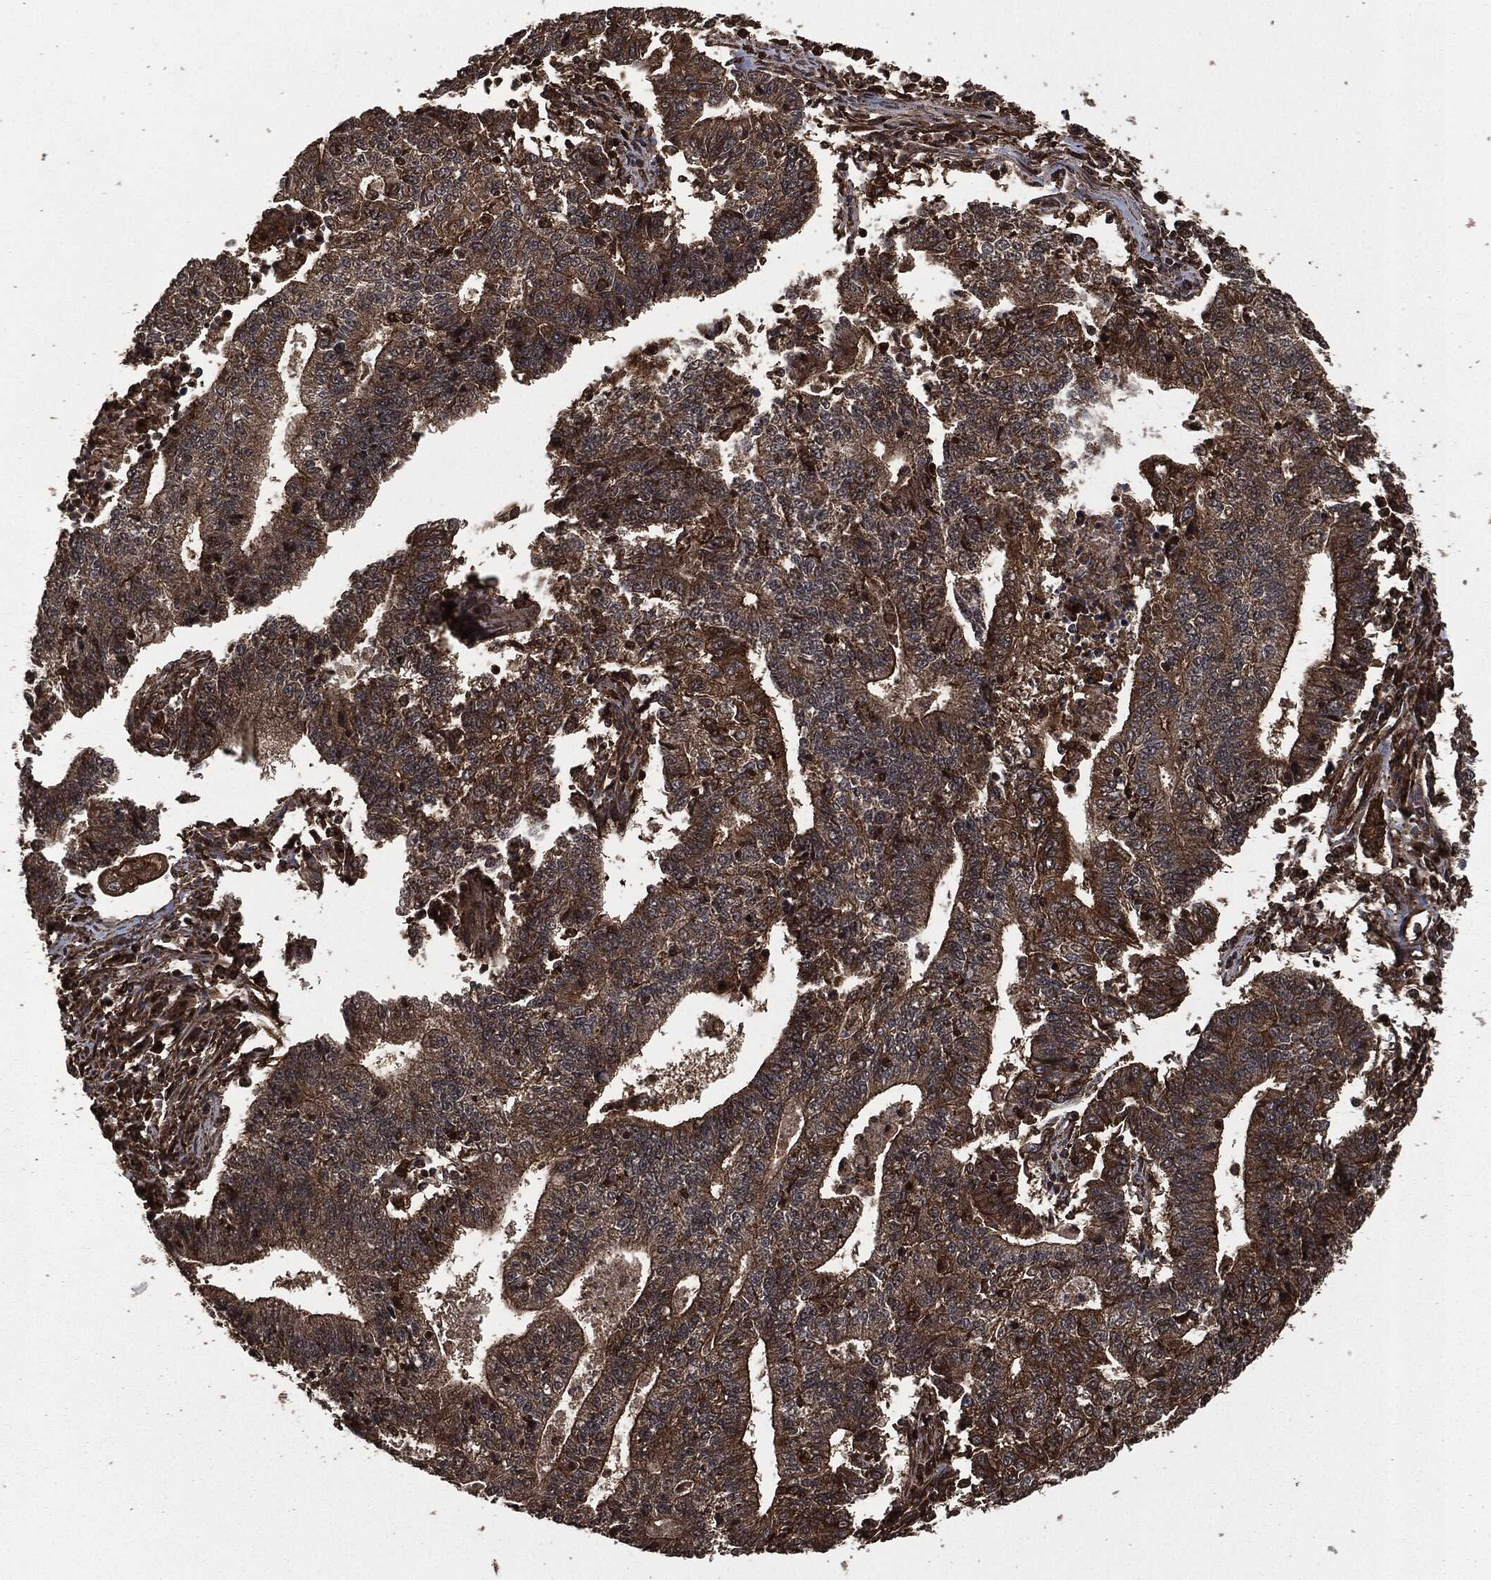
{"staining": {"intensity": "strong", "quantity": ">75%", "location": "cytoplasmic/membranous"}, "tissue": "endometrial cancer", "cell_type": "Tumor cells", "image_type": "cancer", "snomed": [{"axis": "morphology", "description": "Adenocarcinoma, NOS"}, {"axis": "topography", "description": "Uterus"}, {"axis": "topography", "description": "Endometrium"}], "caption": "The micrograph displays staining of adenocarcinoma (endometrial), revealing strong cytoplasmic/membranous protein staining (brown color) within tumor cells. (DAB (3,3'-diaminobenzidine) IHC with brightfield microscopy, high magnification).", "gene": "HRAS", "patient": {"sex": "female", "age": 54}}